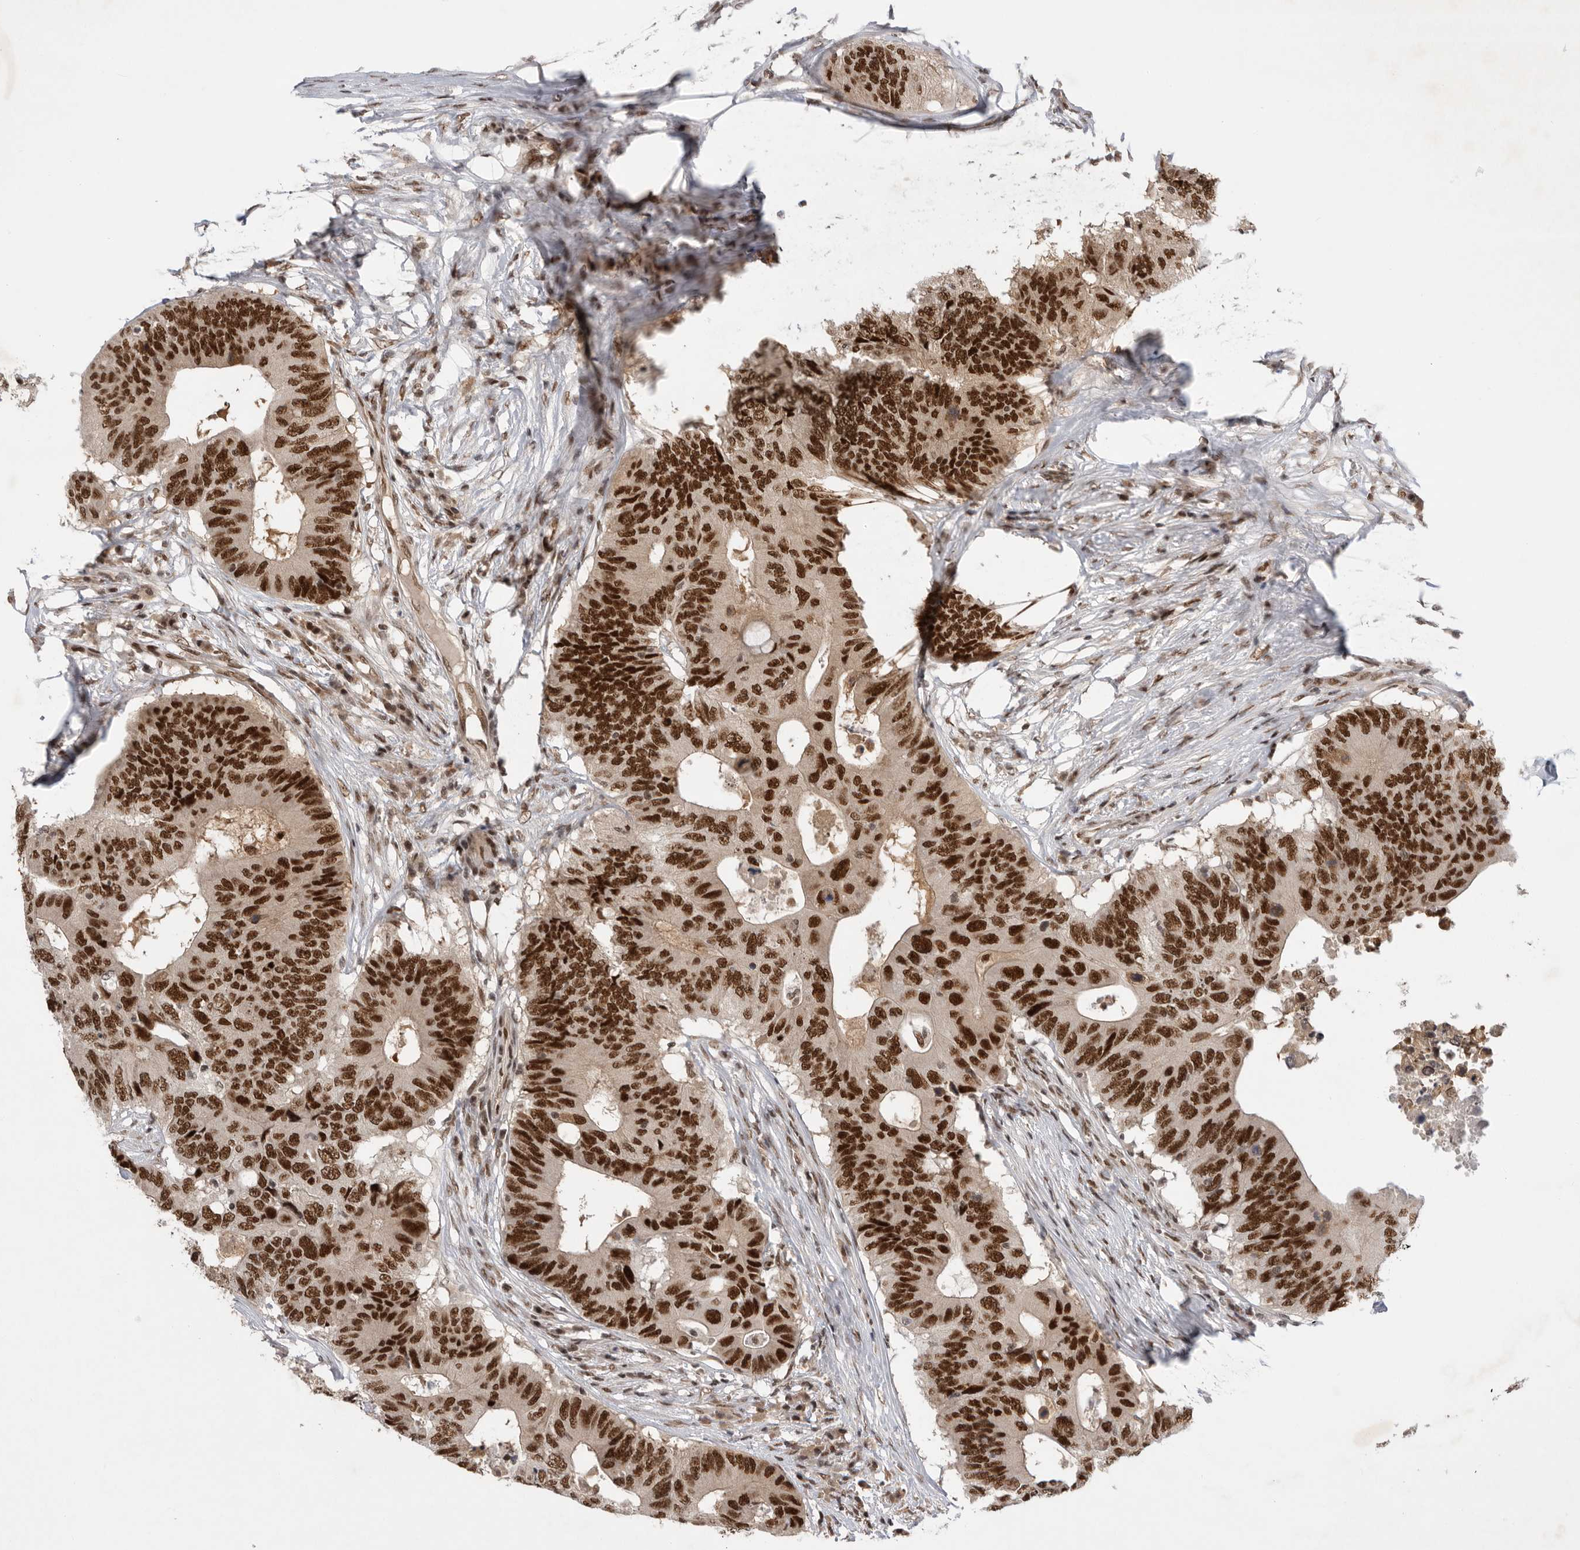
{"staining": {"intensity": "strong", "quantity": ">75%", "location": "nuclear"}, "tissue": "colorectal cancer", "cell_type": "Tumor cells", "image_type": "cancer", "snomed": [{"axis": "morphology", "description": "Adenocarcinoma, NOS"}, {"axis": "topography", "description": "Colon"}], "caption": "Strong nuclear expression for a protein is seen in about >75% of tumor cells of colorectal cancer using IHC.", "gene": "ZNF830", "patient": {"sex": "male", "age": 71}}